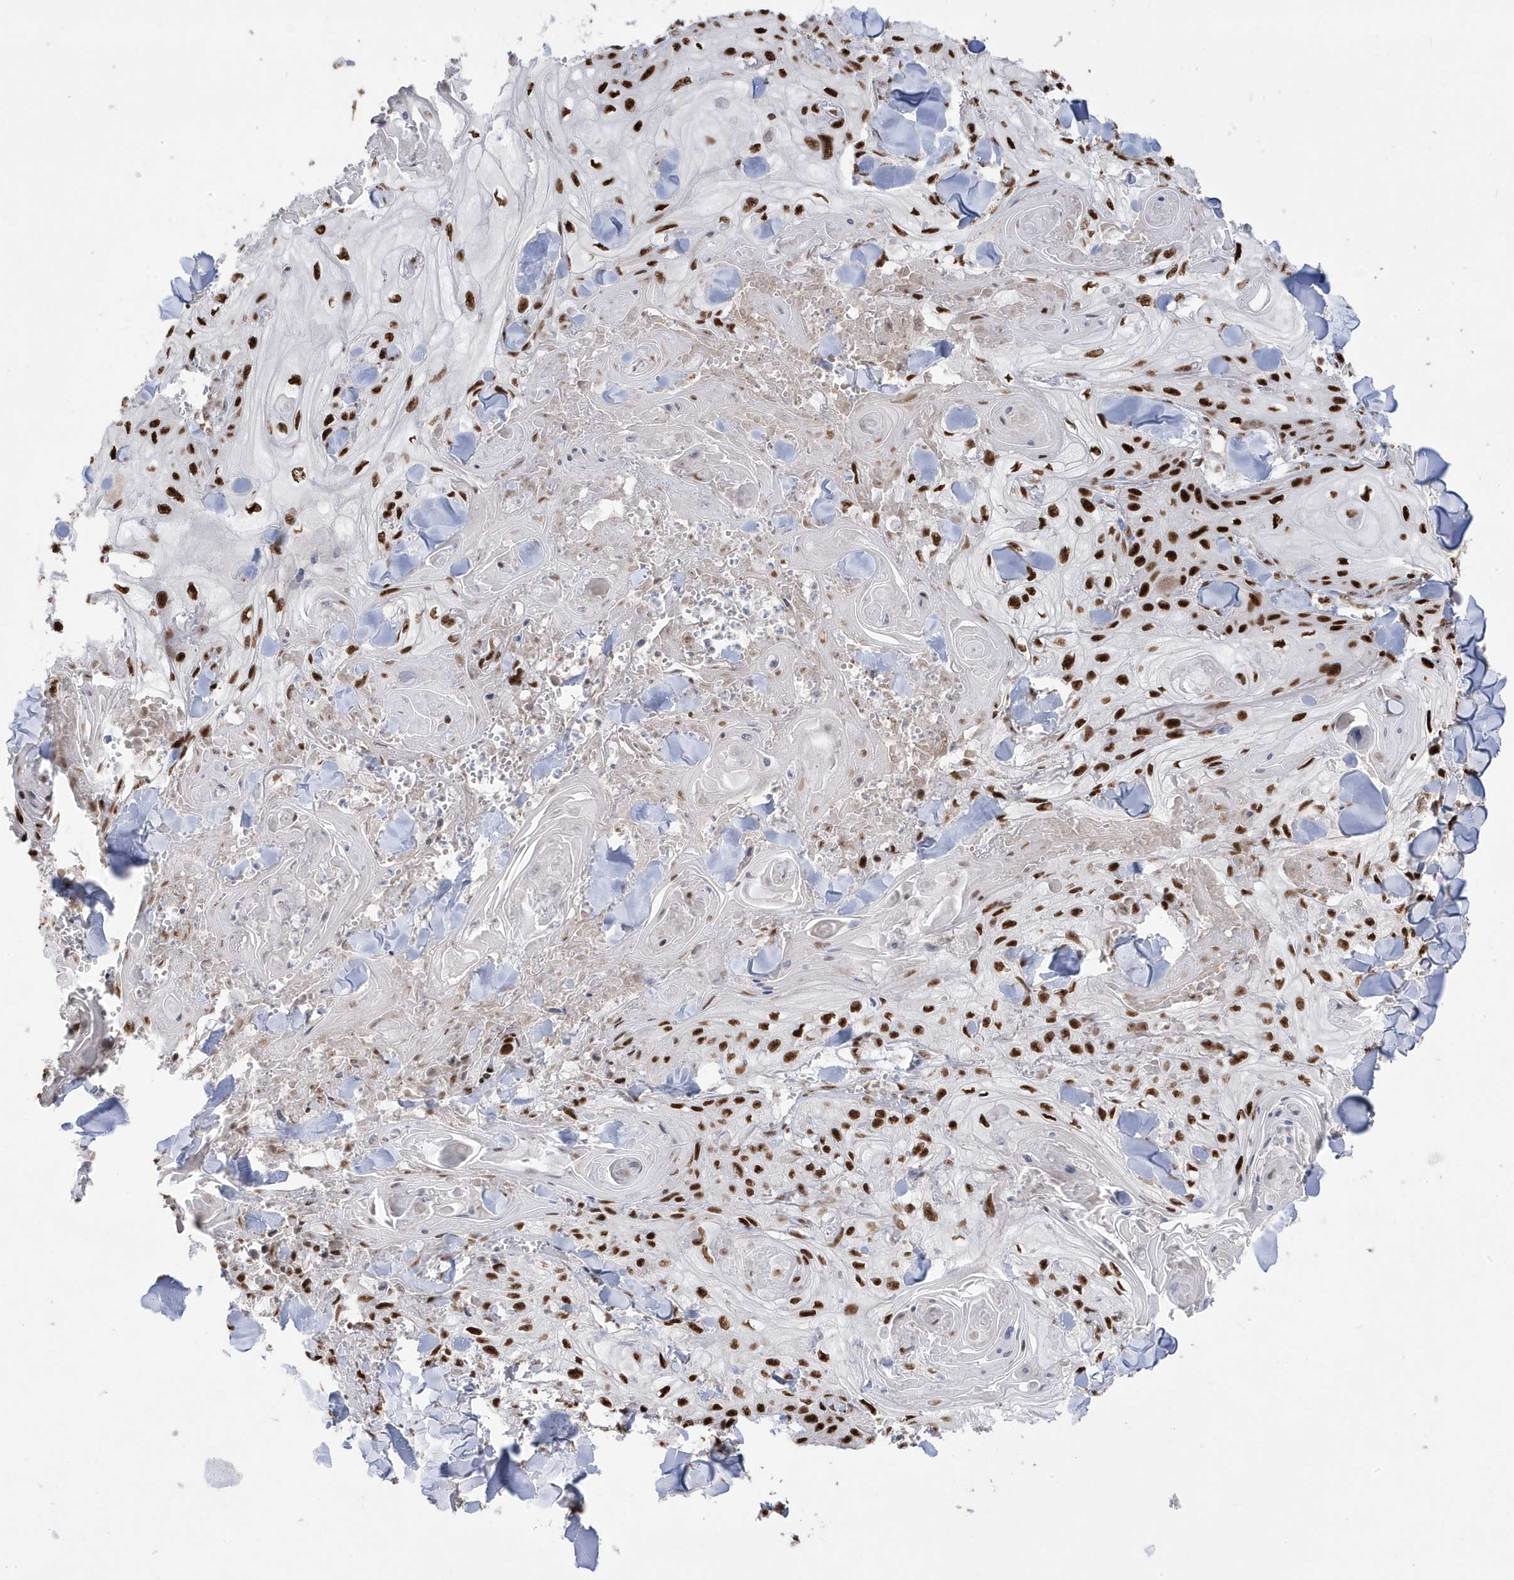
{"staining": {"intensity": "strong", "quantity": "25%-75%", "location": "nuclear"}, "tissue": "skin cancer", "cell_type": "Tumor cells", "image_type": "cancer", "snomed": [{"axis": "morphology", "description": "Squamous cell carcinoma, NOS"}, {"axis": "topography", "description": "Skin"}], "caption": "Protein staining of skin cancer tissue exhibits strong nuclear staining in approximately 25%-75% of tumor cells.", "gene": "MTREX", "patient": {"sex": "male", "age": 74}}